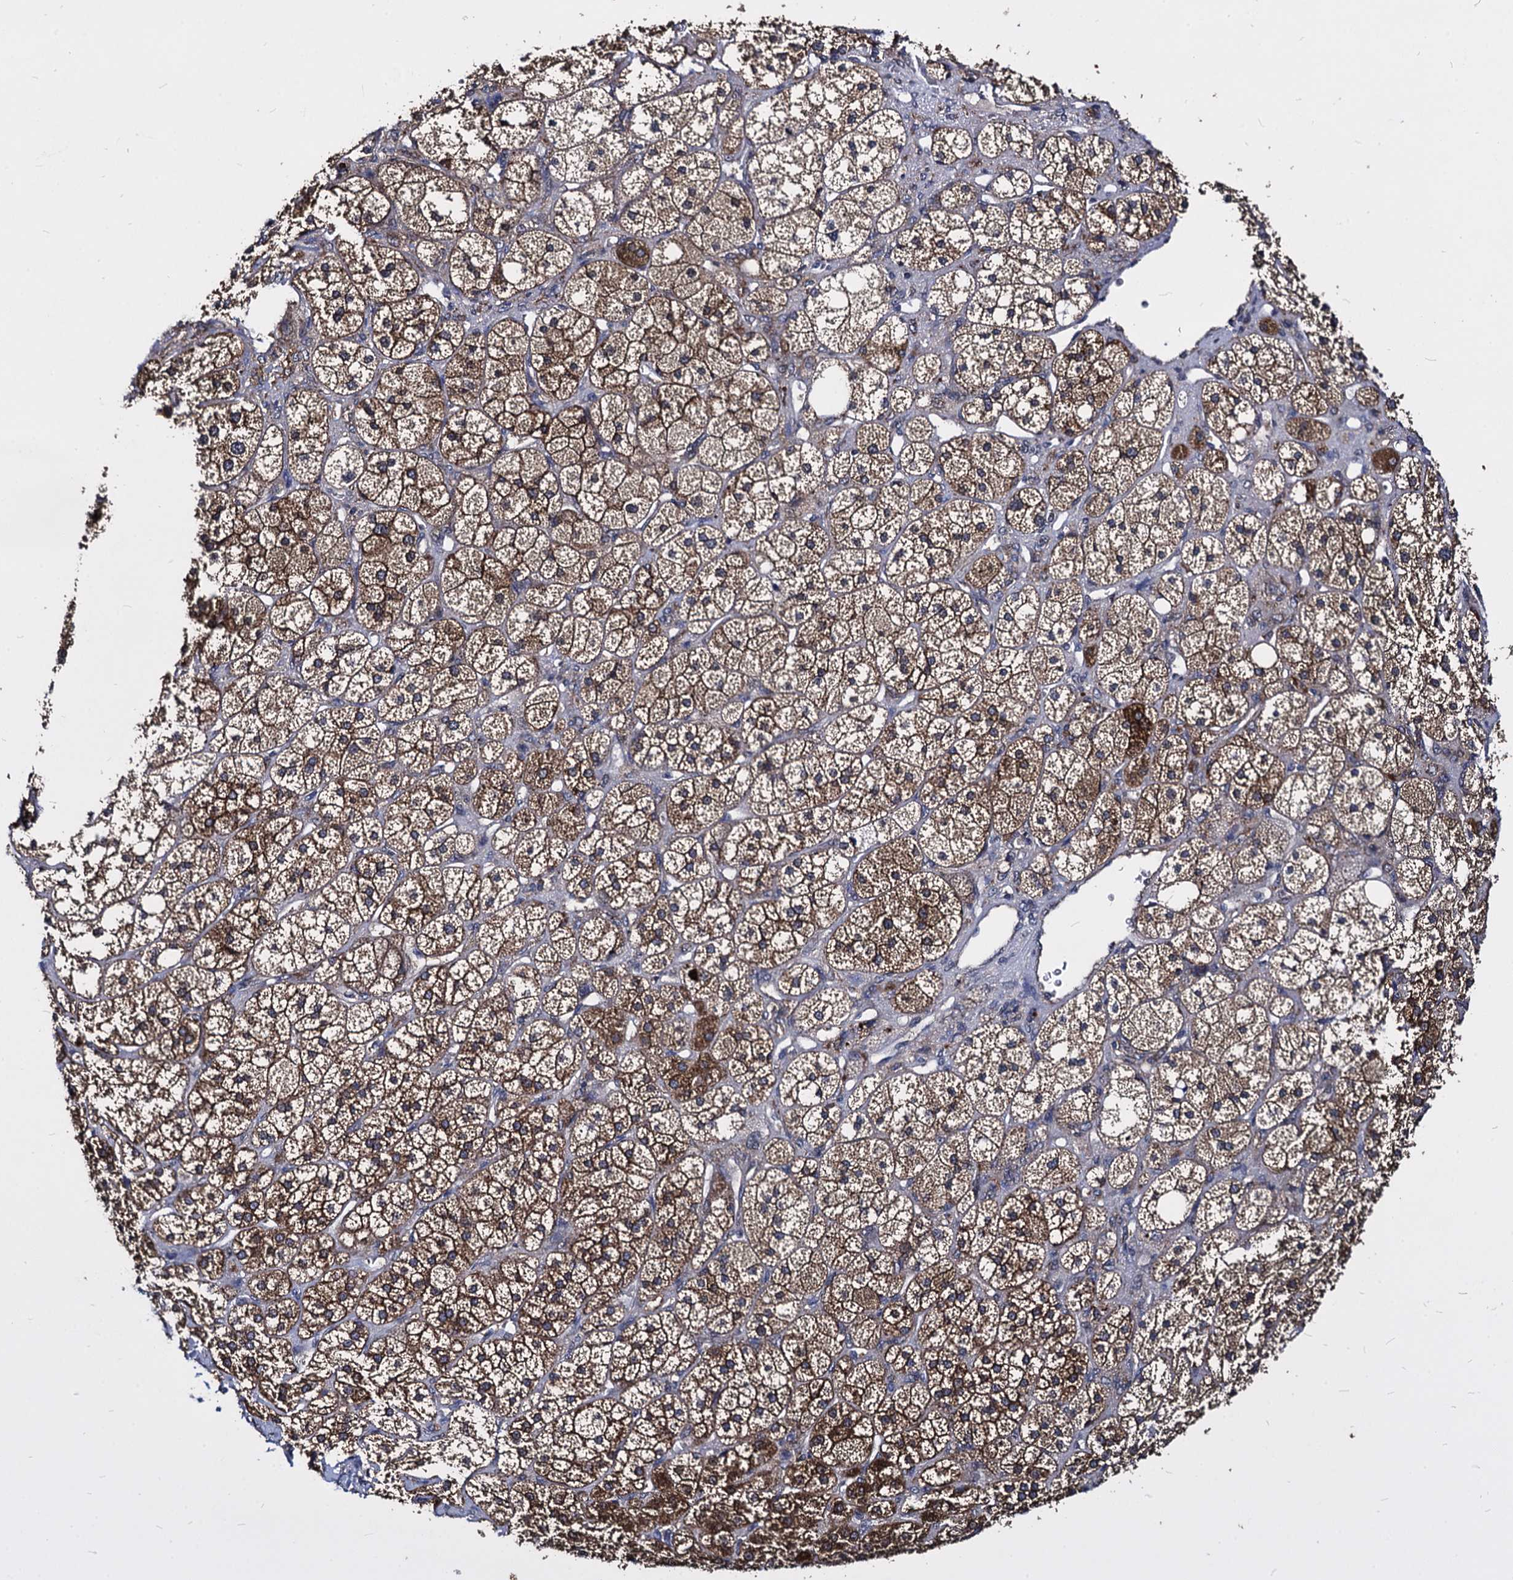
{"staining": {"intensity": "strong", "quantity": "25%-75%", "location": "cytoplasmic/membranous"}, "tissue": "adrenal gland", "cell_type": "Glandular cells", "image_type": "normal", "snomed": [{"axis": "morphology", "description": "Normal tissue, NOS"}, {"axis": "topography", "description": "Adrenal gland"}], "caption": "Immunohistochemical staining of unremarkable adrenal gland demonstrates 25%-75% levels of strong cytoplasmic/membranous protein expression in approximately 25%-75% of glandular cells.", "gene": "NME1", "patient": {"sex": "male", "age": 61}}